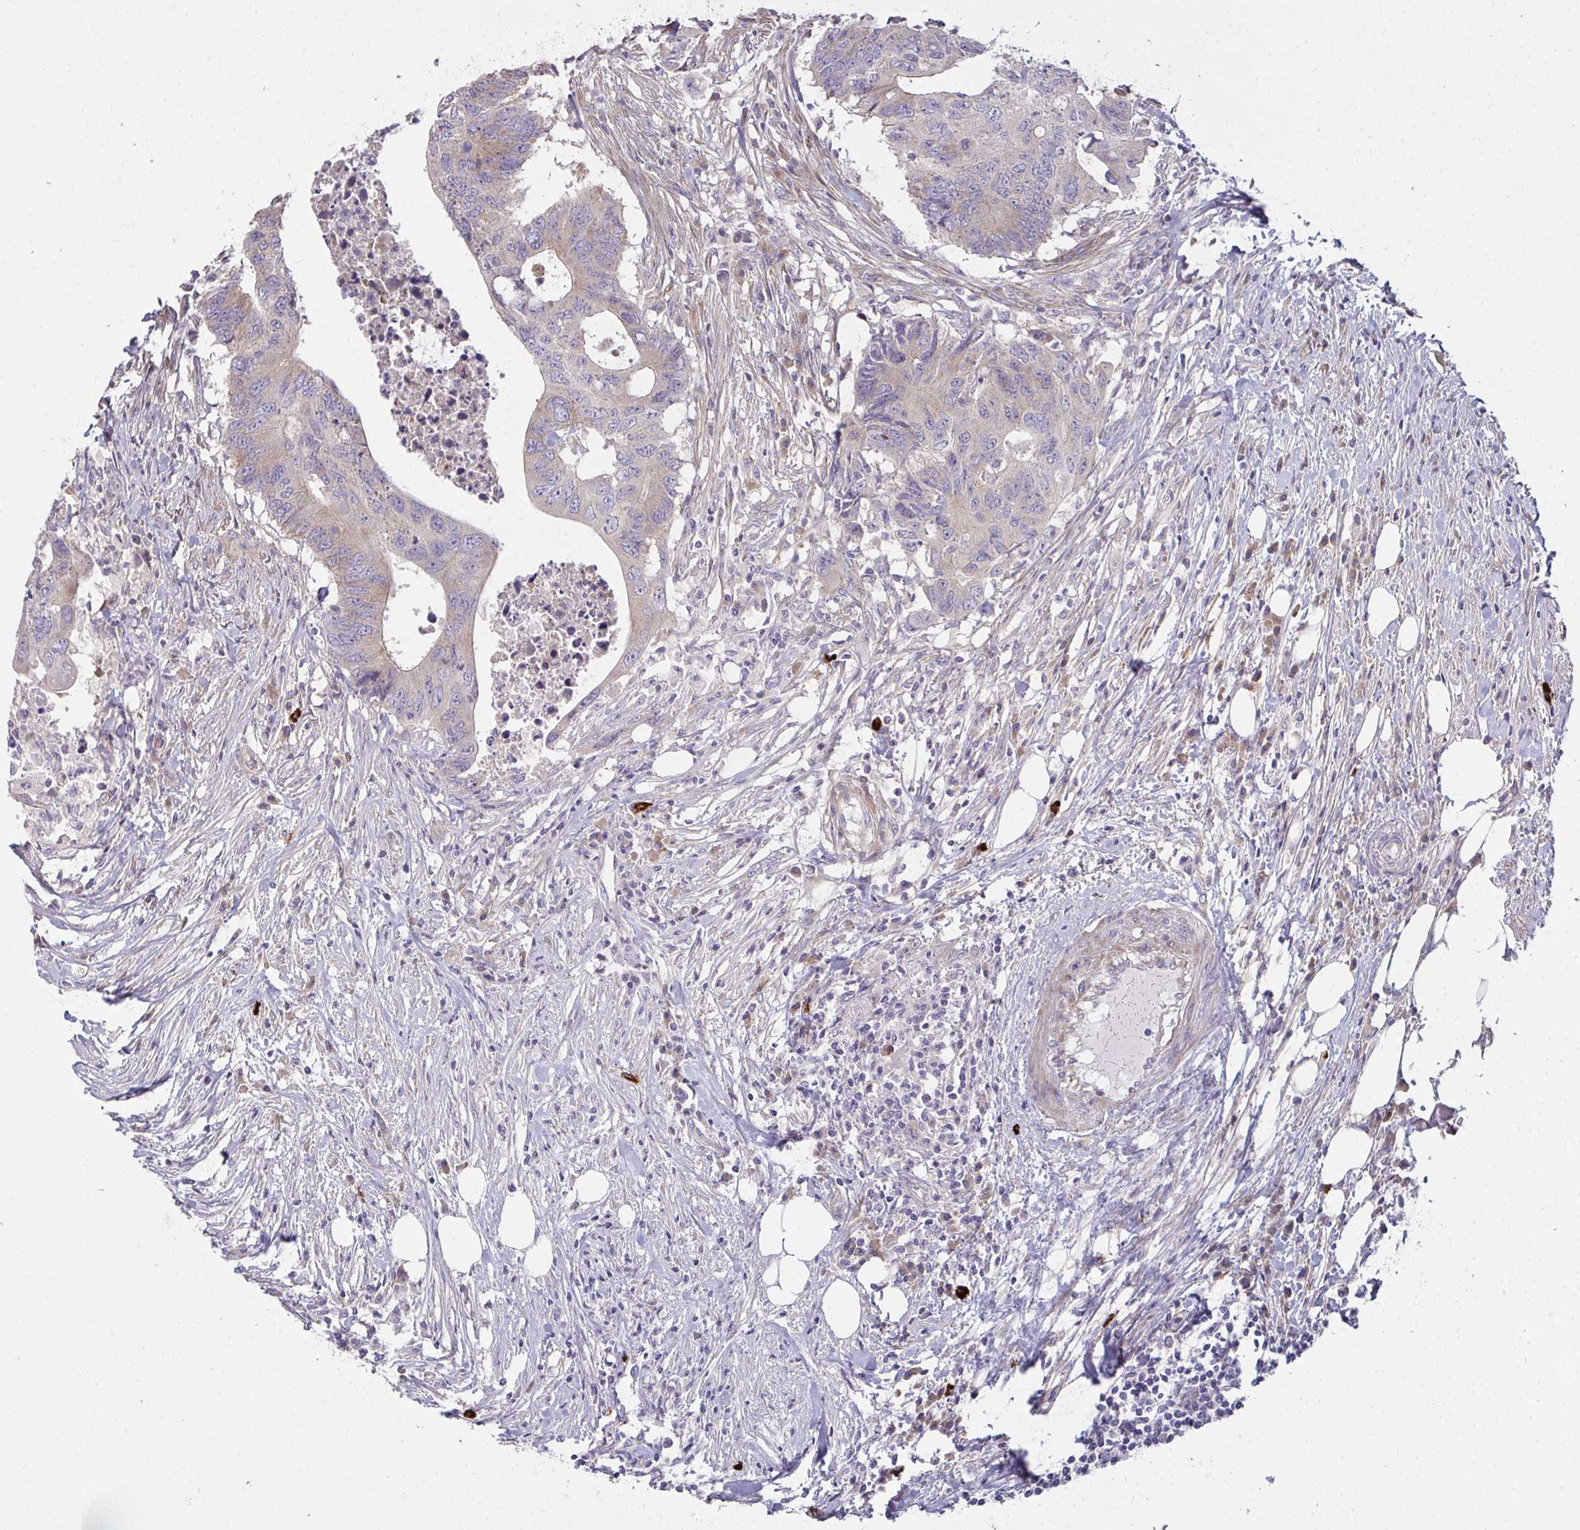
{"staining": {"intensity": "weak", "quantity": ">75%", "location": "cytoplasmic/membranous"}, "tissue": "colorectal cancer", "cell_type": "Tumor cells", "image_type": "cancer", "snomed": [{"axis": "morphology", "description": "Adenocarcinoma, NOS"}, {"axis": "topography", "description": "Colon"}], "caption": "Immunohistochemistry (IHC) of human colorectal cancer (adenocarcinoma) shows low levels of weak cytoplasmic/membranous staining in about >75% of tumor cells.", "gene": "SH2D1B", "patient": {"sex": "male", "age": 71}}